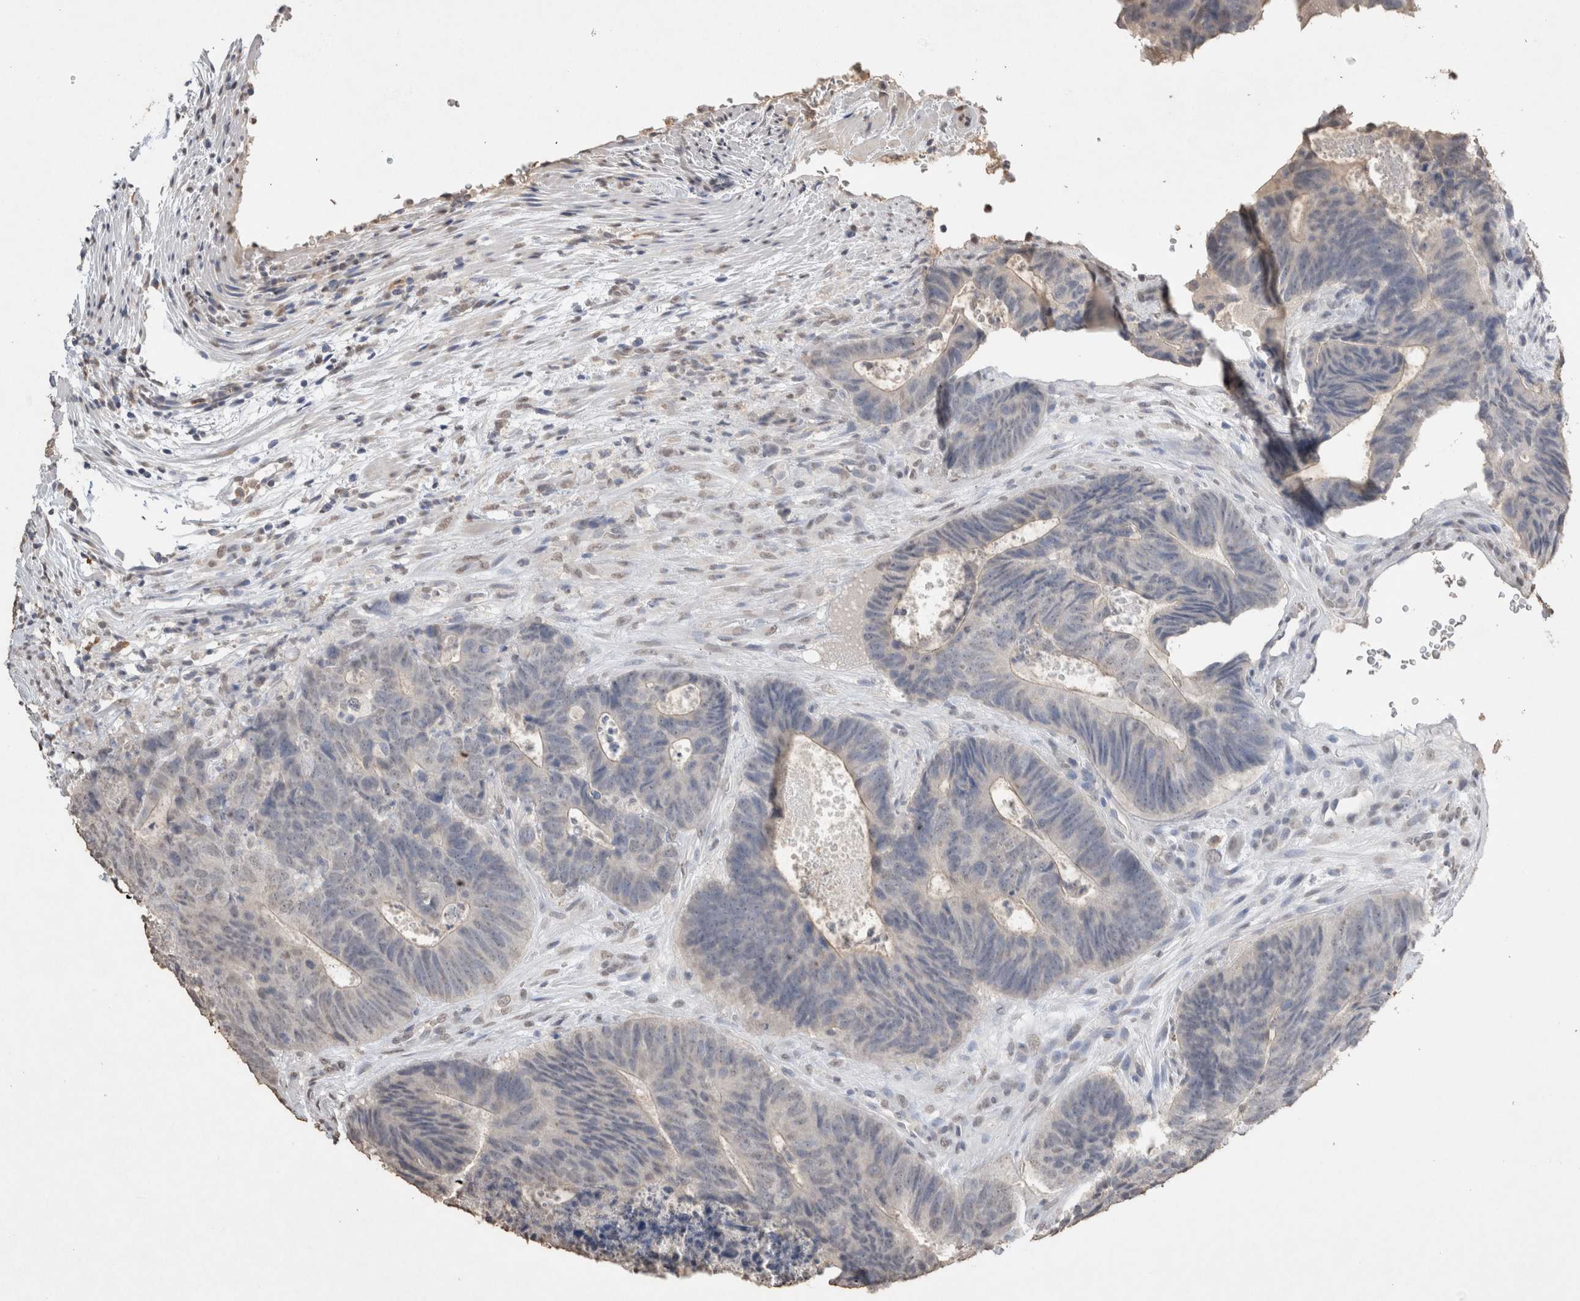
{"staining": {"intensity": "negative", "quantity": "none", "location": "none"}, "tissue": "colorectal cancer", "cell_type": "Tumor cells", "image_type": "cancer", "snomed": [{"axis": "morphology", "description": "Adenocarcinoma, NOS"}, {"axis": "topography", "description": "Colon"}], "caption": "Colorectal cancer was stained to show a protein in brown. There is no significant expression in tumor cells.", "gene": "LGALS2", "patient": {"sex": "male", "age": 56}}